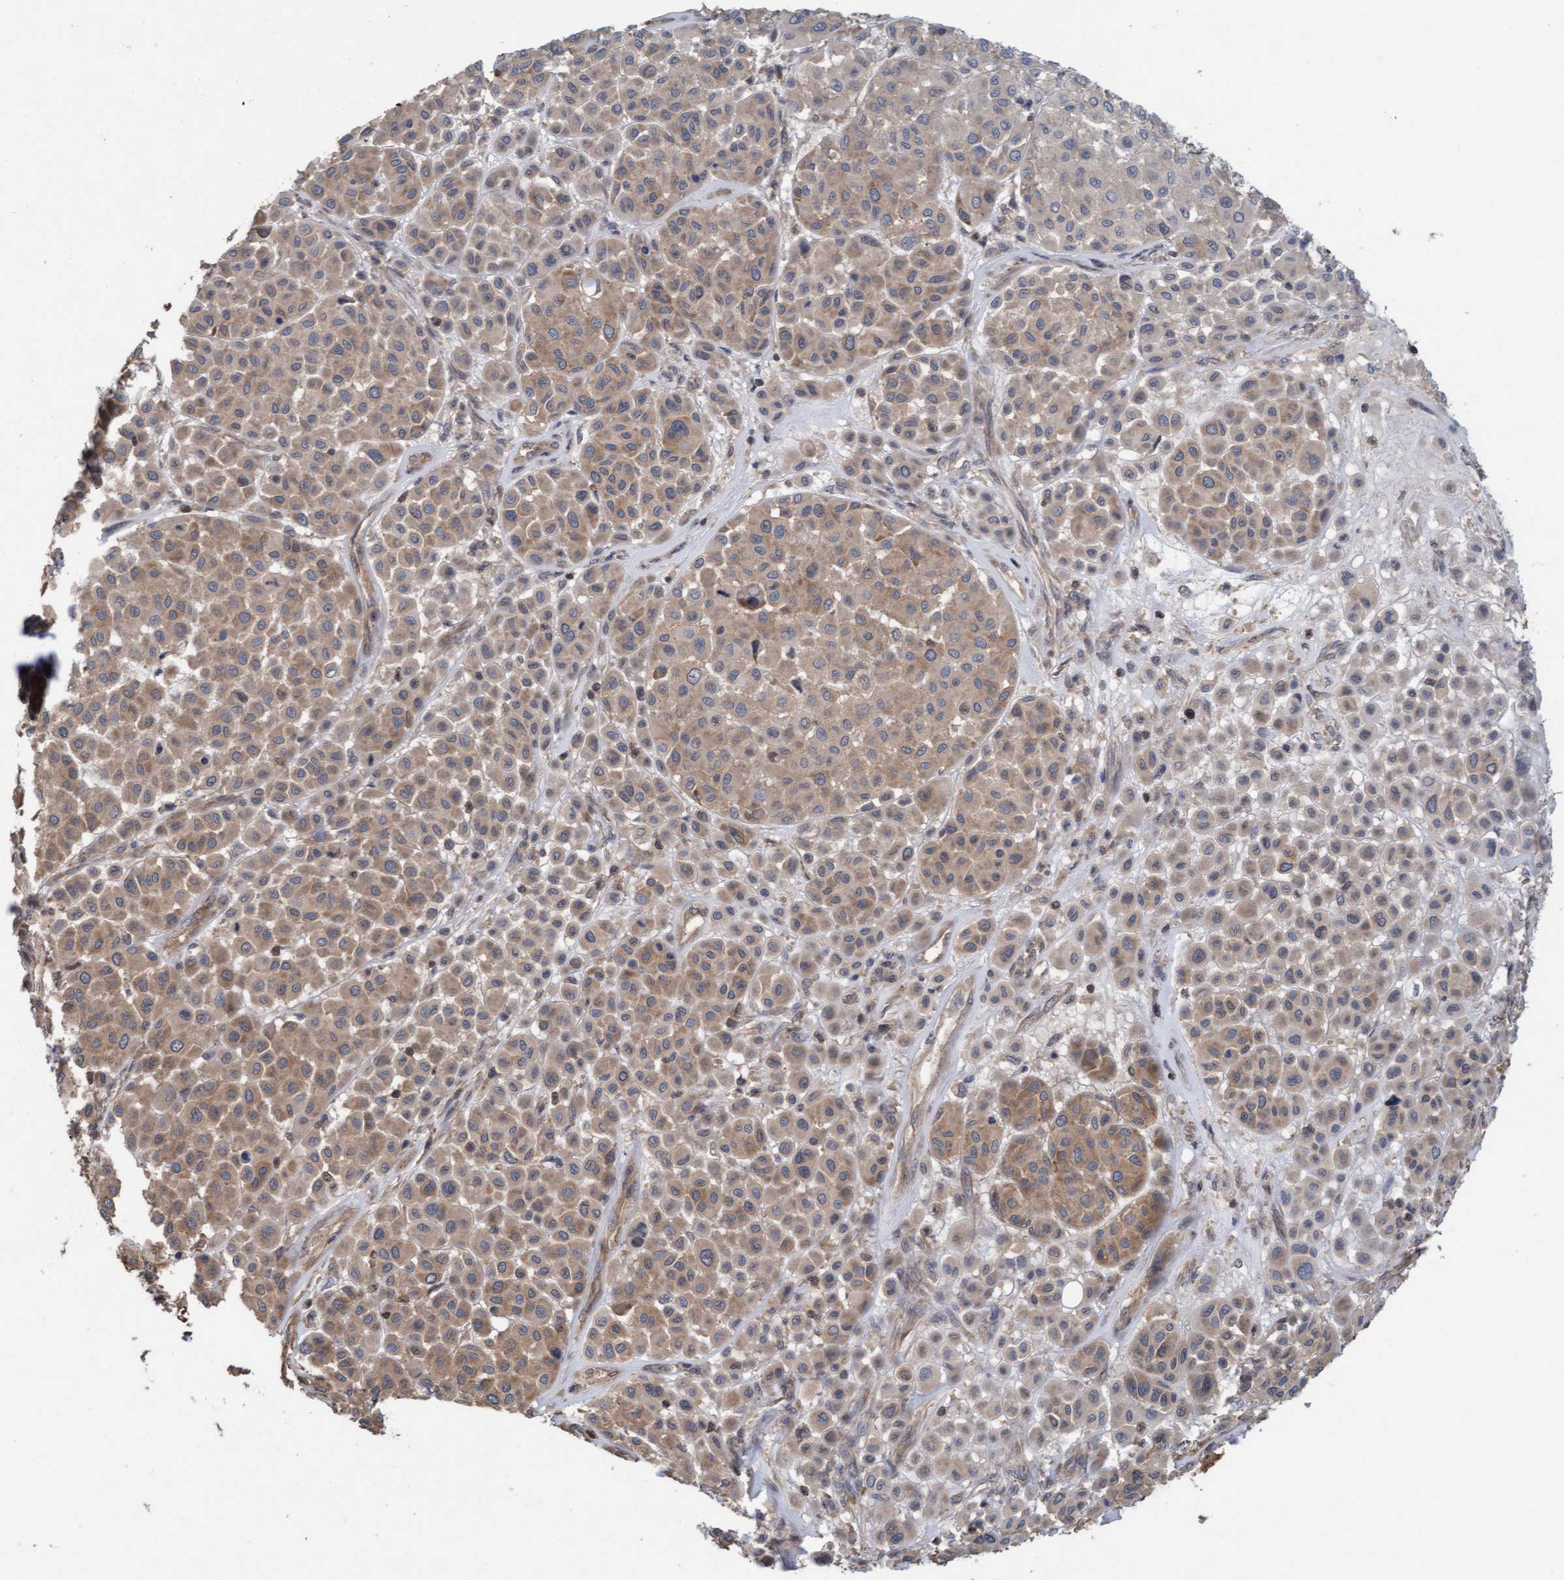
{"staining": {"intensity": "weak", "quantity": ">75%", "location": "cytoplasmic/membranous"}, "tissue": "melanoma", "cell_type": "Tumor cells", "image_type": "cancer", "snomed": [{"axis": "morphology", "description": "Malignant melanoma, Metastatic site"}, {"axis": "topography", "description": "Soft tissue"}], "caption": "Brown immunohistochemical staining in human melanoma reveals weak cytoplasmic/membranous staining in about >75% of tumor cells.", "gene": "FXR2", "patient": {"sex": "male", "age": 41}}